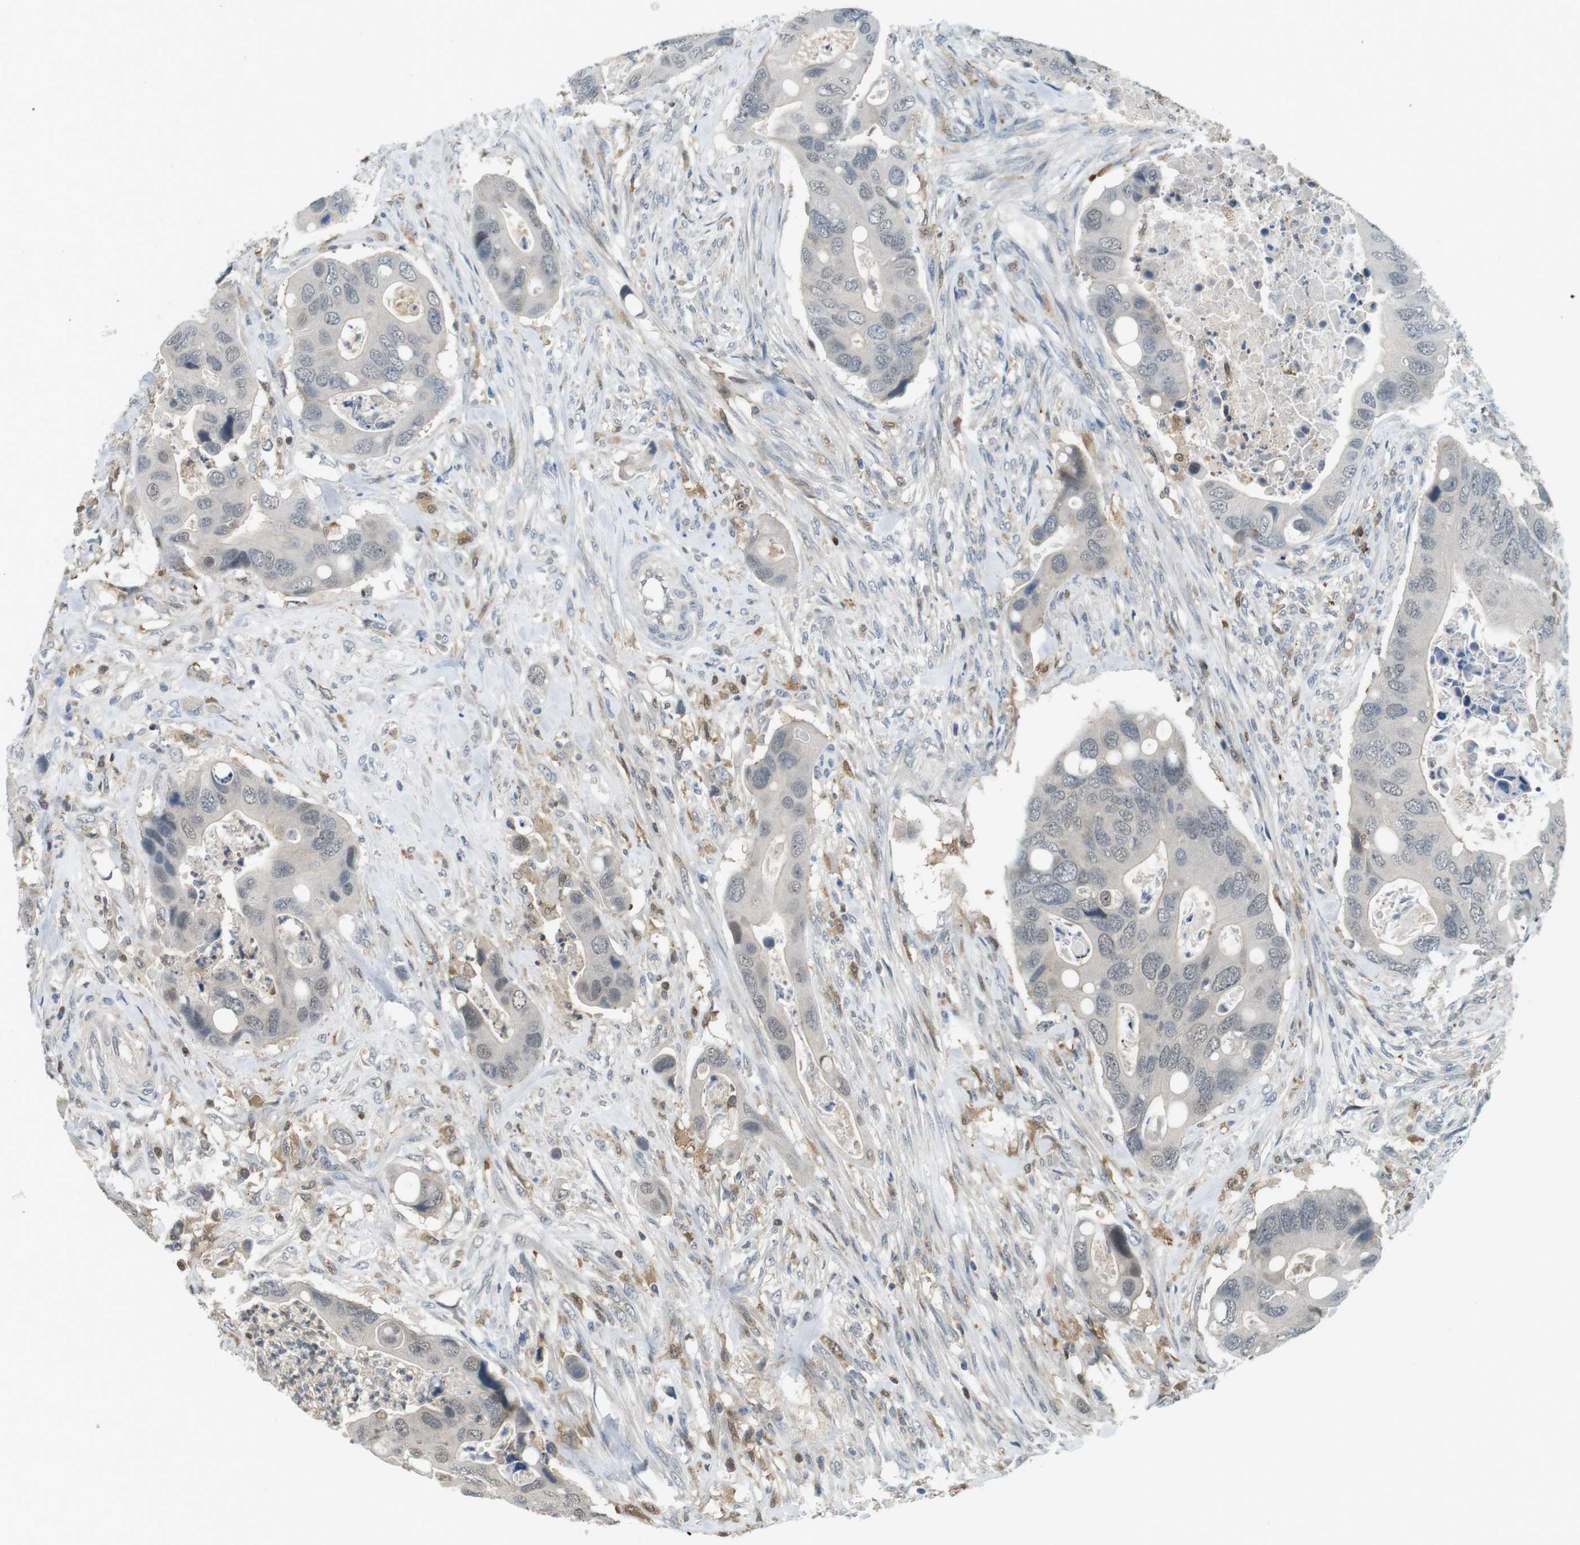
{"staining": {"intensity": "weak", "quantity": "<25%", "location": "nuclear"}, "tissue": "colorectal cancer", "cell_type": "Tumor cells", "image_type": "cancer", "snomed": [{"axis": "morphology", "description": "Adenocarcinoma, NOS"}, {"axis": "topography", "description": "Rectum"}], "caption": "The immunohistochemistry (IHC) photomicrograph has no significant staining in tumor cells of colorectal cancer tissue. (Stains: DAB (3,3'-diaminobenzidine) immunohistochemistry with hematoxylin counter stain, Microscopy: brightfield microscopy at high magnification).", "gene": "CDK14", "patient": {"sex": "female", "age": 57}}